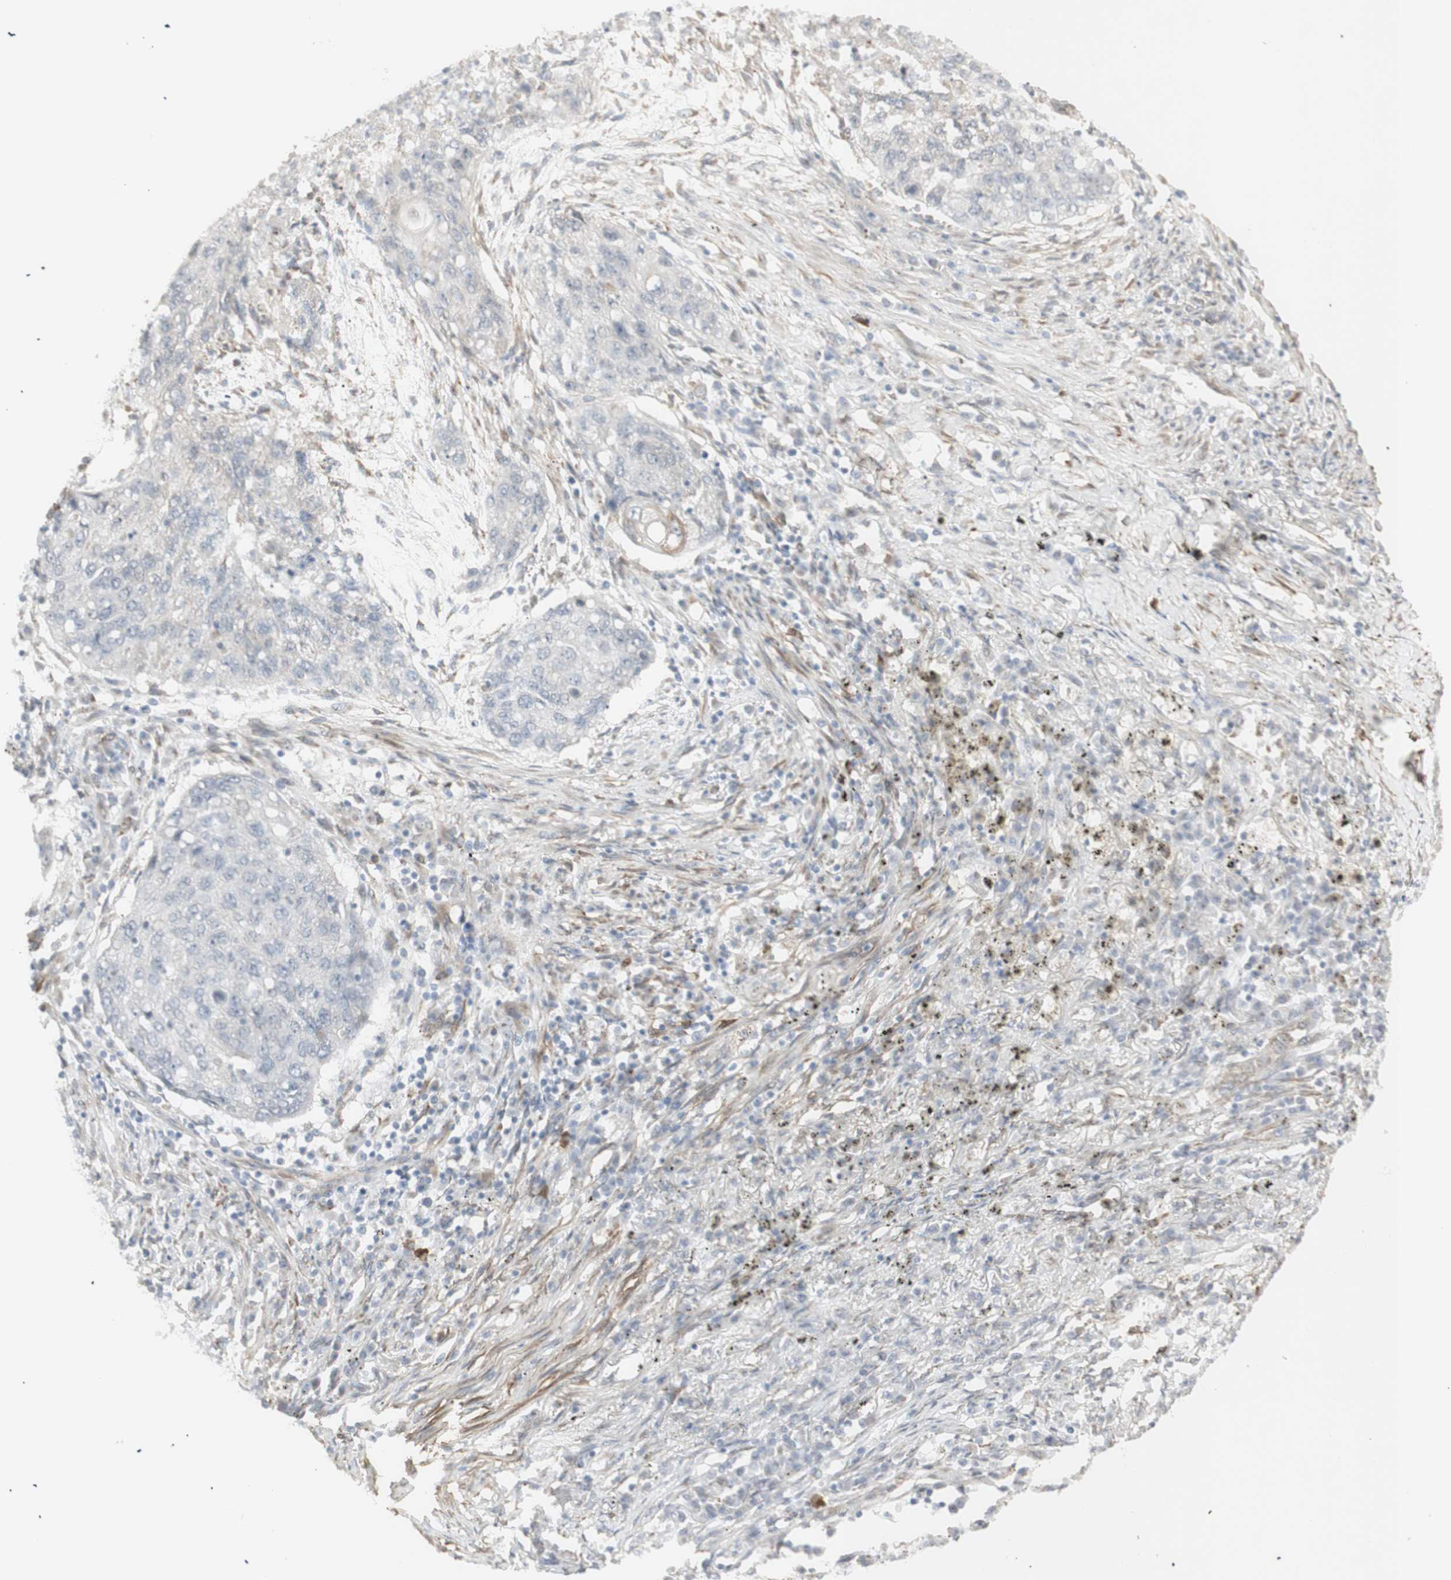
{"staining": {"intensity": "negative", "quantity": "none", "location": "none"}, "tissue": "lung cancer", "cell_type": "Tumor cells", "image_type": "cancer", "snomed": [{"axis": "morphology", "description": "Squamous cell carcinoma, NOS"}, {"axis": "topography", "description": "Lung"}], "caption": "Immunohistochemical staining of human lung squamous cell carcinoma demonstrates no significant positivity in tumor cells.", "gene": "CNN3", "patient": {"sex": "female", "age": 63}}